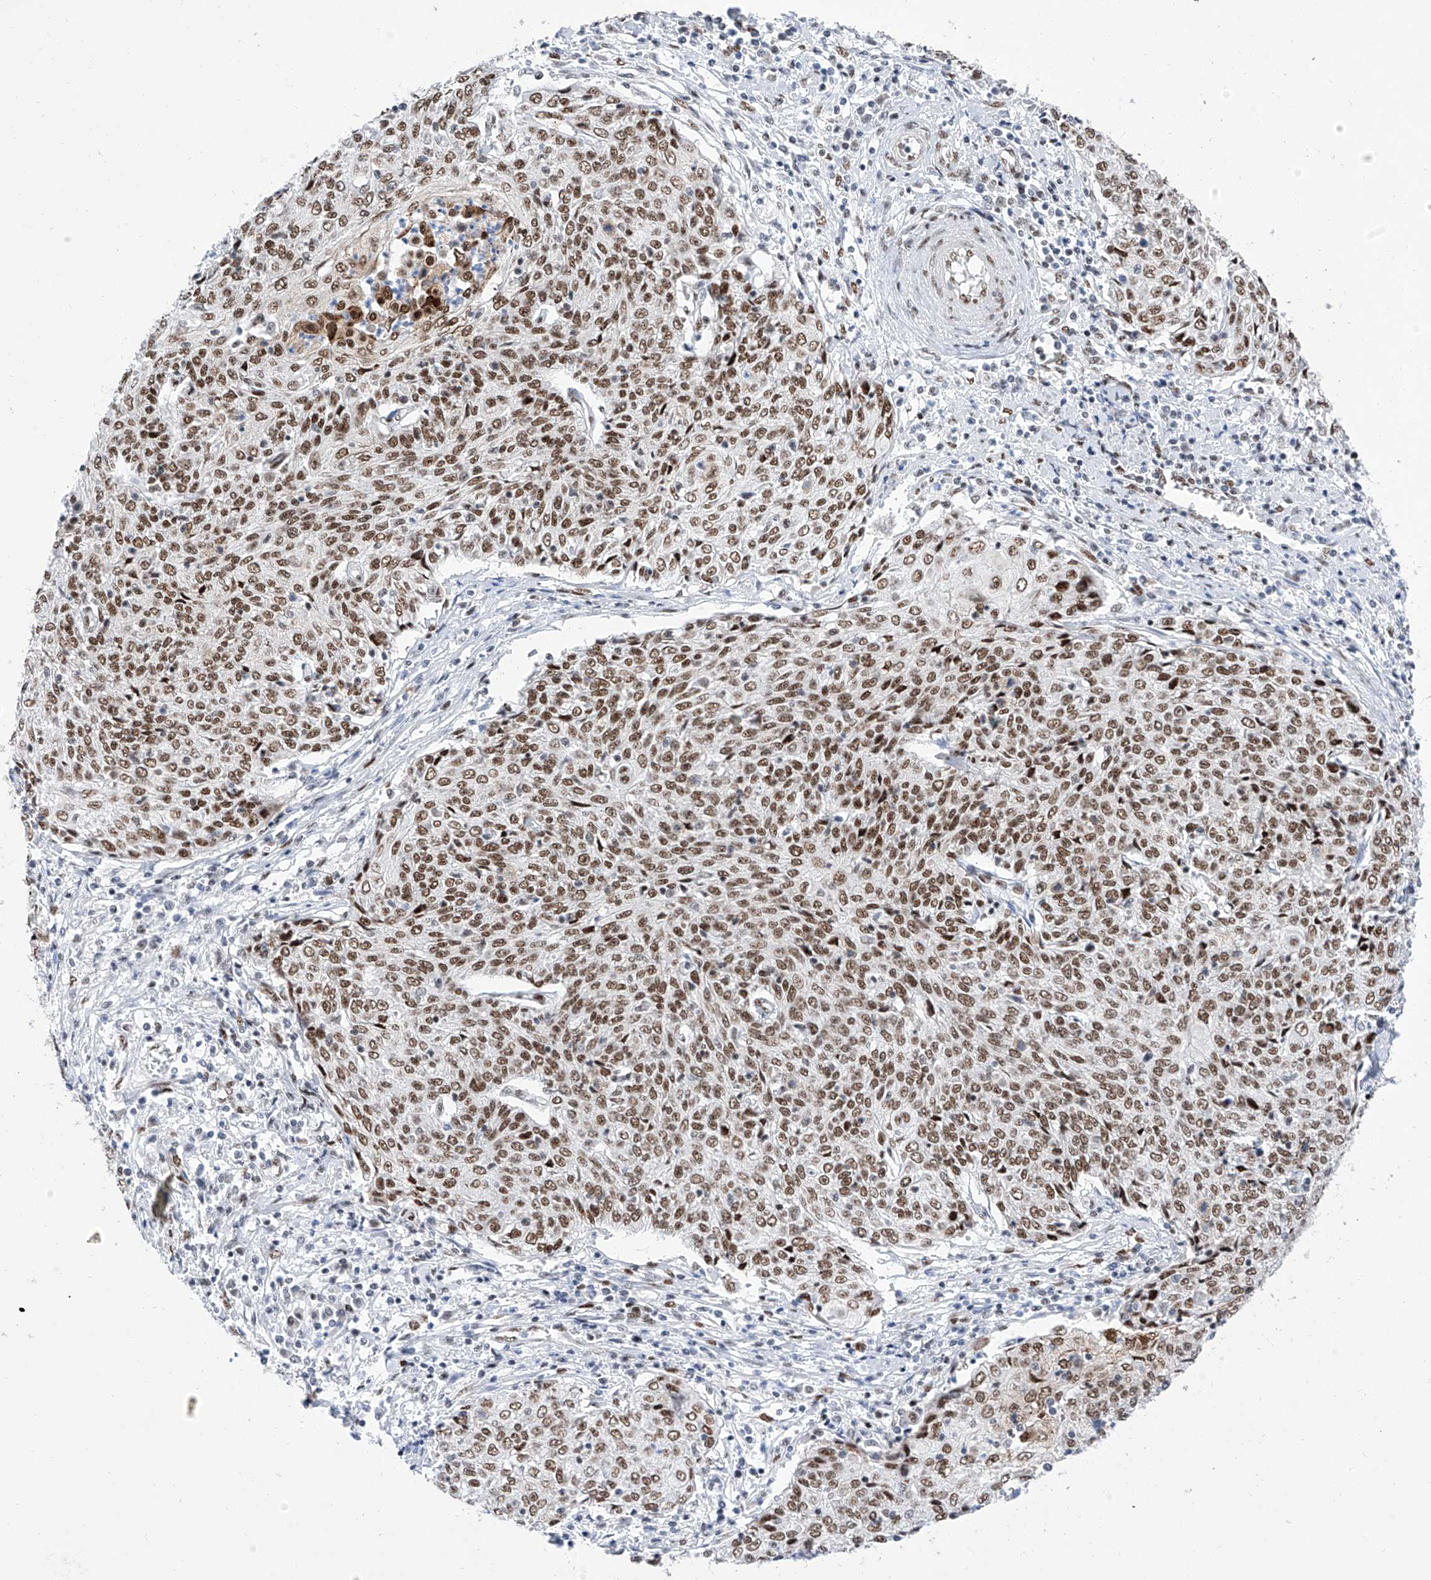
{"staining": {"intensity": "moderate", "quantity": ">75%", "location": "cytoplasmic/membranous"}, "tissue": "cervical cancer", "cell_type": "Tumor cells", "image_type": "cancer", "snomed": [{"axis": "morphology", "description": "Squamous cell carcinoma, NOS"}, {"axis": "topography", "description": "Cervix"}], "caption": "High-magnification brightfield microscopy of cervical cancer (squamous cell carcinoma) stained with DAB (brown) and counterstained with hematoxylin (blue). tumor cells exhibit moderate cytoplasmic/membranous positivity is identified in approximately>75% of cells.", "gene": "ATN1", "patient": {"sex": "female", "age": 48}}